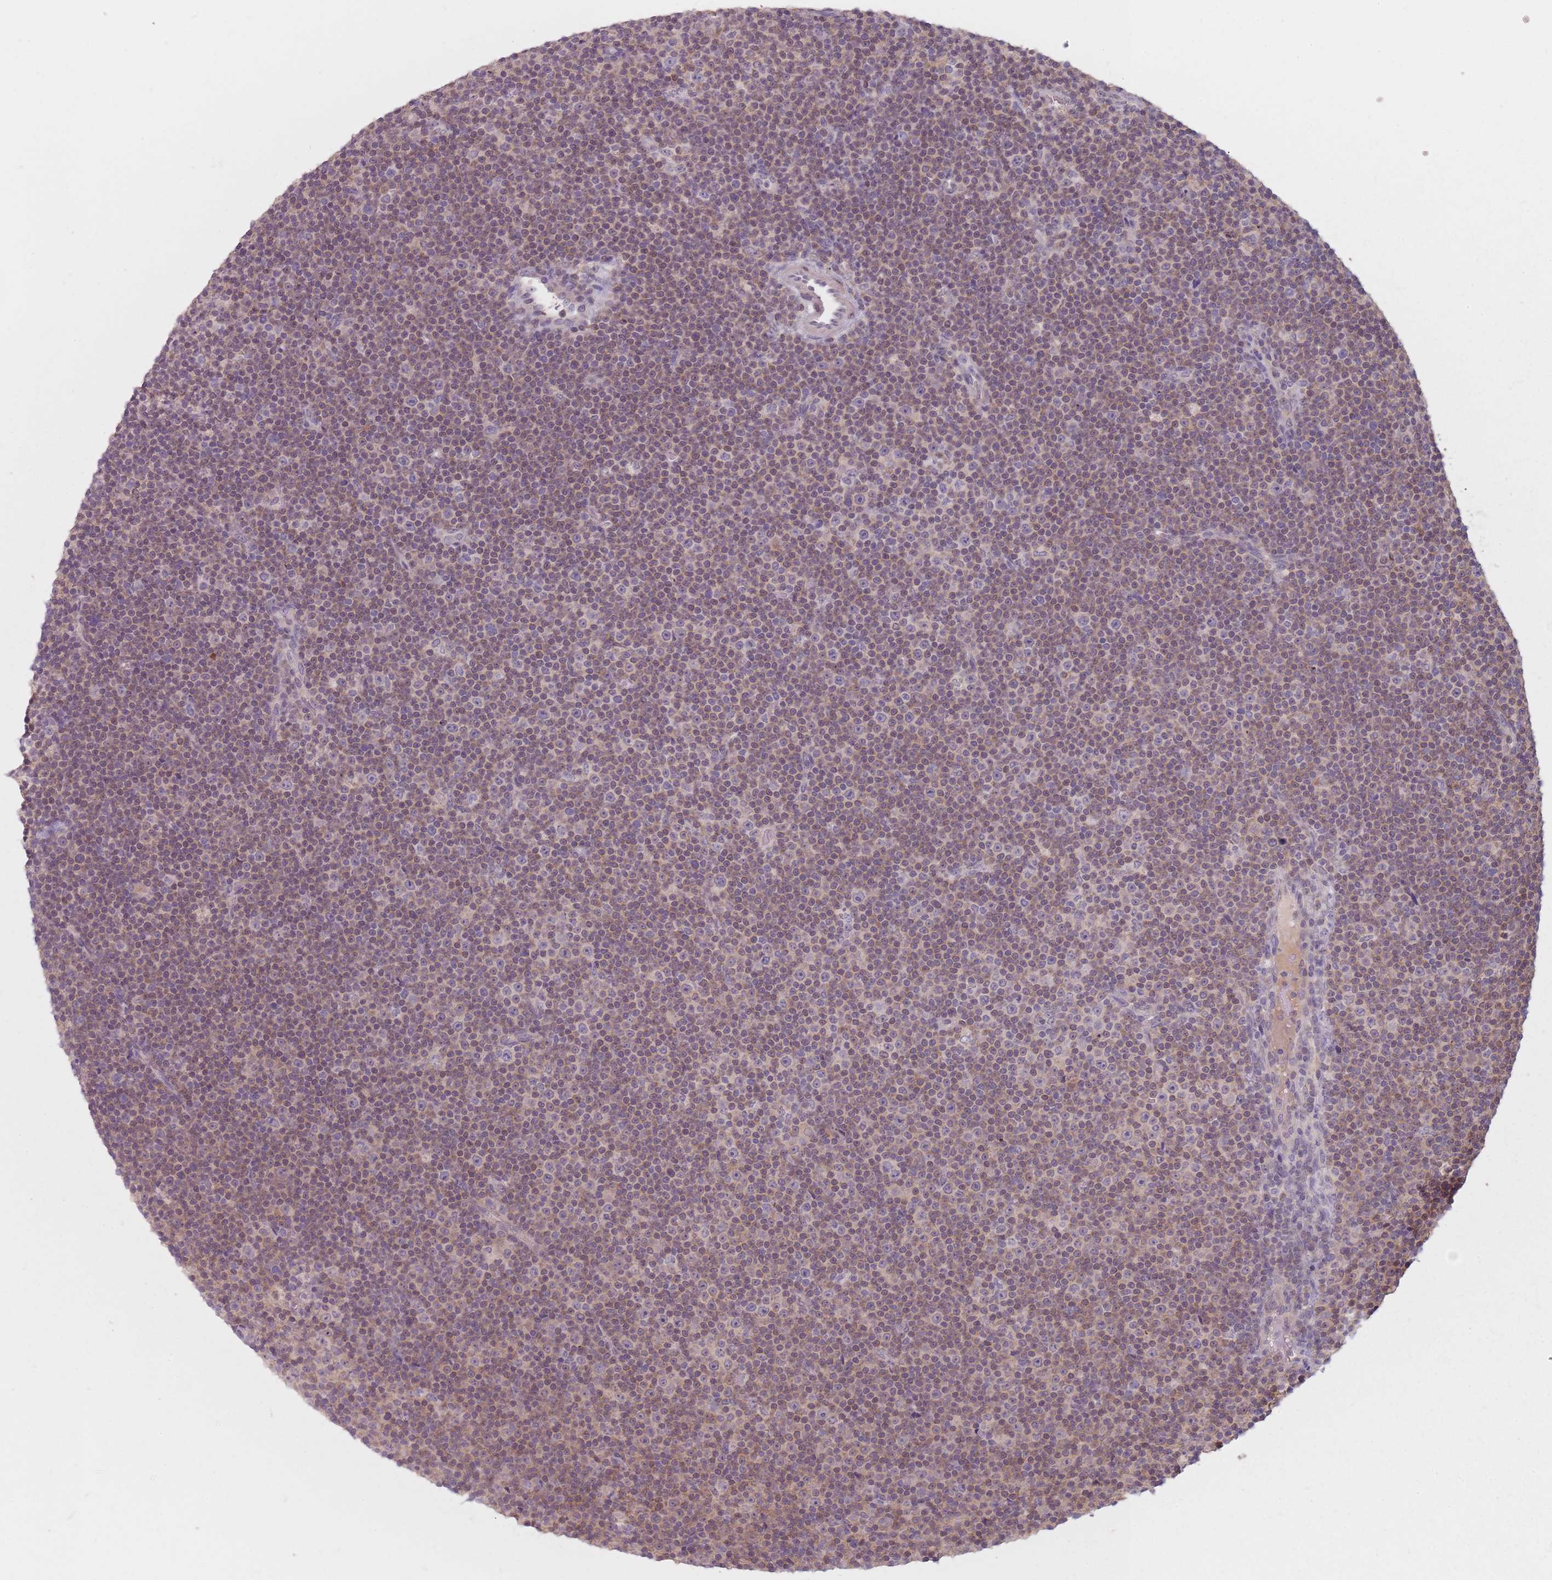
{"staining": {"intensity": "weak", "quantity": "25%-75%", "location": "cytoplasmic/membranous,nuclear"}, "tissue": "lymphoma", "cell_type": "Tumor cells", "image_type": "cancer", "snomed": [{"axis": "morphology", "description": "Malignant lymphoma, non-Hodgkin's type, Low grade"}, {"axis": "topography", "description": "Lymph node"}], "caption": "There is low levels of weak cytoplasmic/membranous and nuclear positivity in tumor cells of low-grade malignant lymphoma, non-Hodgkin's type, as demonstrated by immunohistochemical staining (brown color).", "gene": "NAXE", "patient": {"sex": "female", "age": 67}}